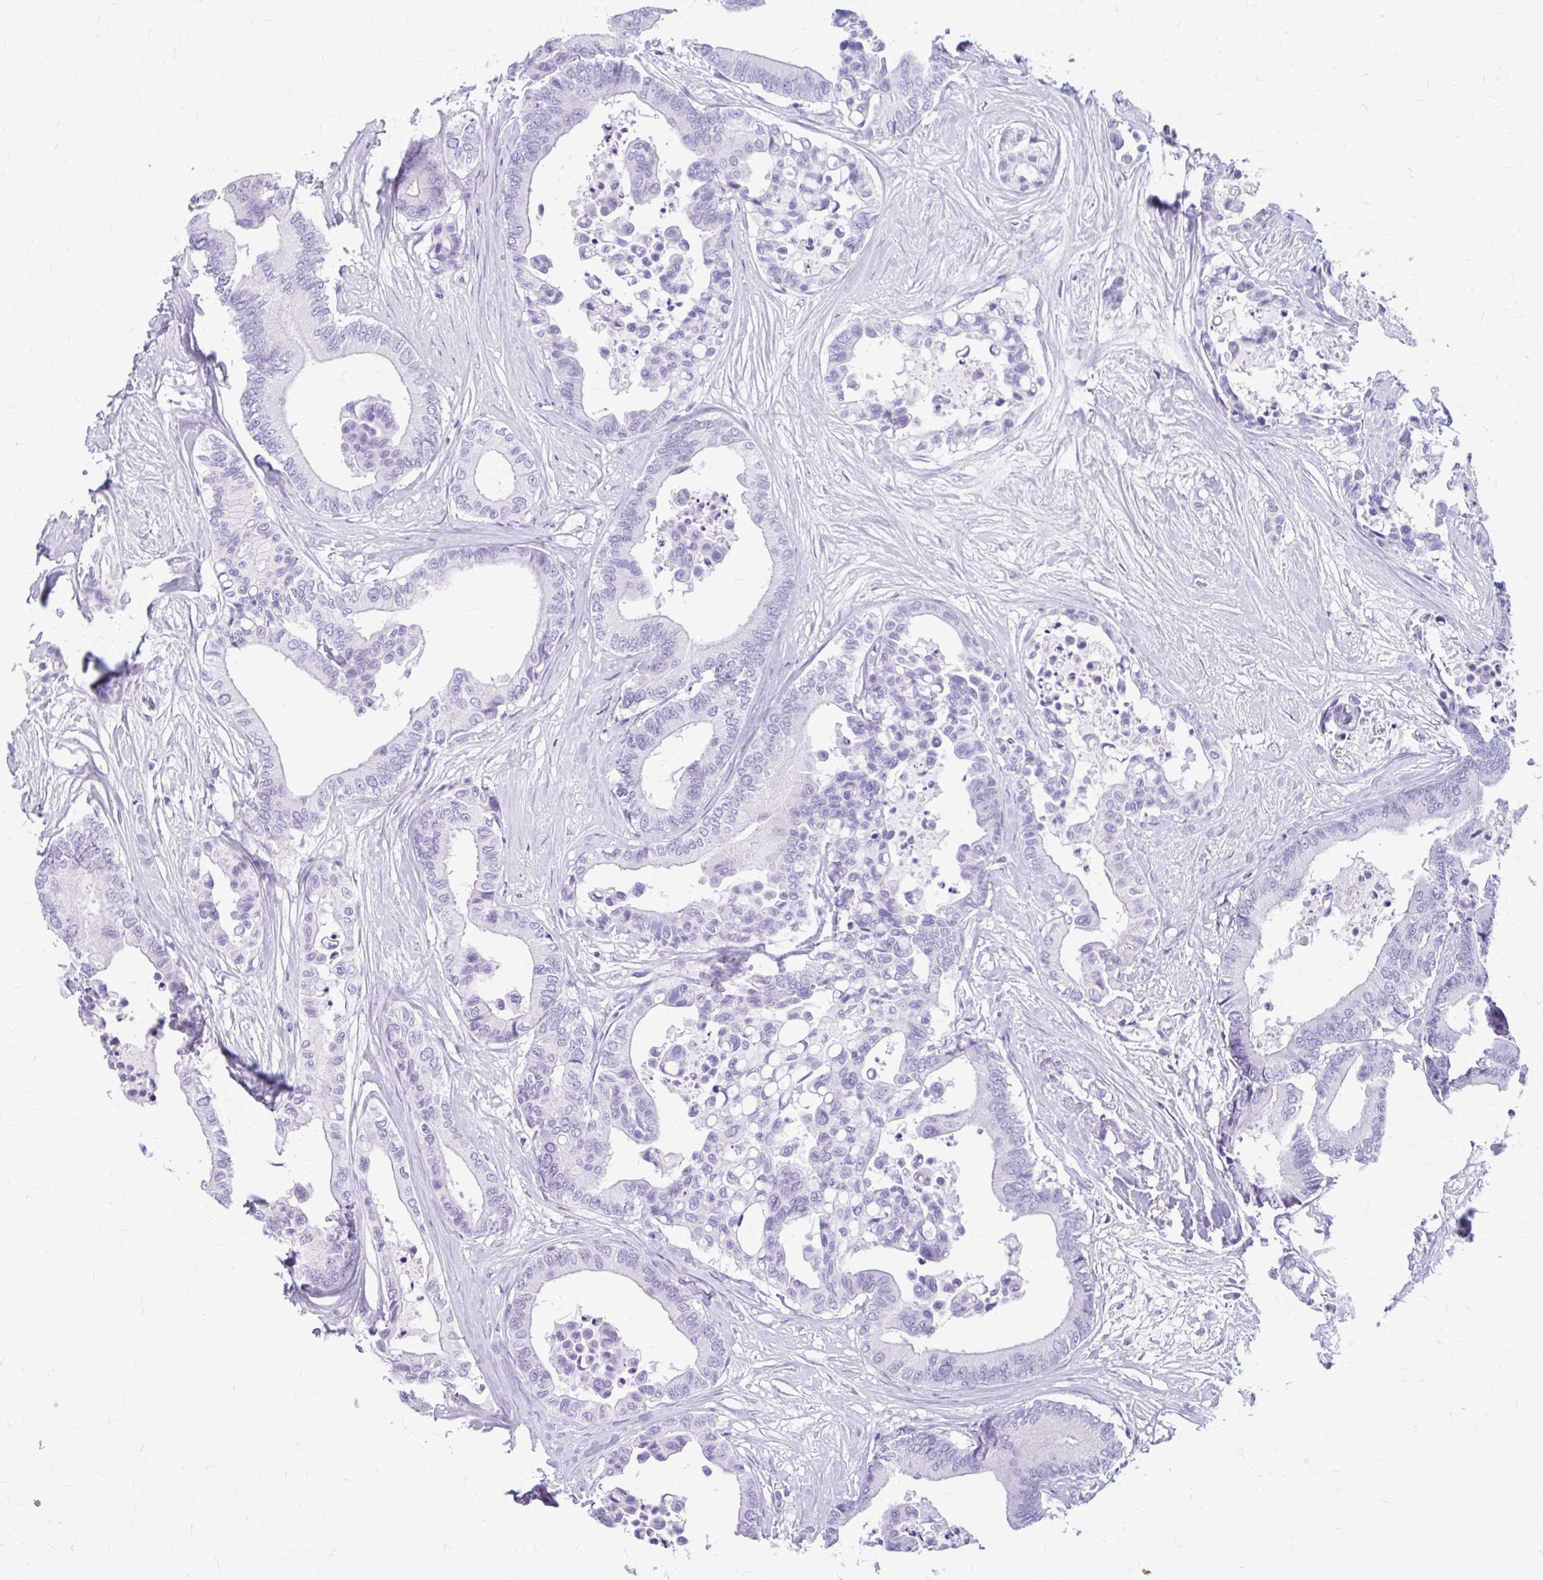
{"staining": {"intensity": "negative", "quantity": "none", "location": "none"}, "tissue": "colorectal cancer", "cell_type": "Tumor cells", "image_type": "cancer", "snomed": [{"axis": "morphology", "description": "Normal tissue, NOS"}, {"axis": "morphology", "description": "Adenocarcinoma, NOS"}, {"axis": "topography", "description": "Colon"}], "caption": "Immunohistochemistry photomicrograph of human colorectal cancer stained for a protein (brown), which exhibits no staining in tumor cells.", "gene": "KLHDC7A", "patient": {"sex": "male", "age": 82}}